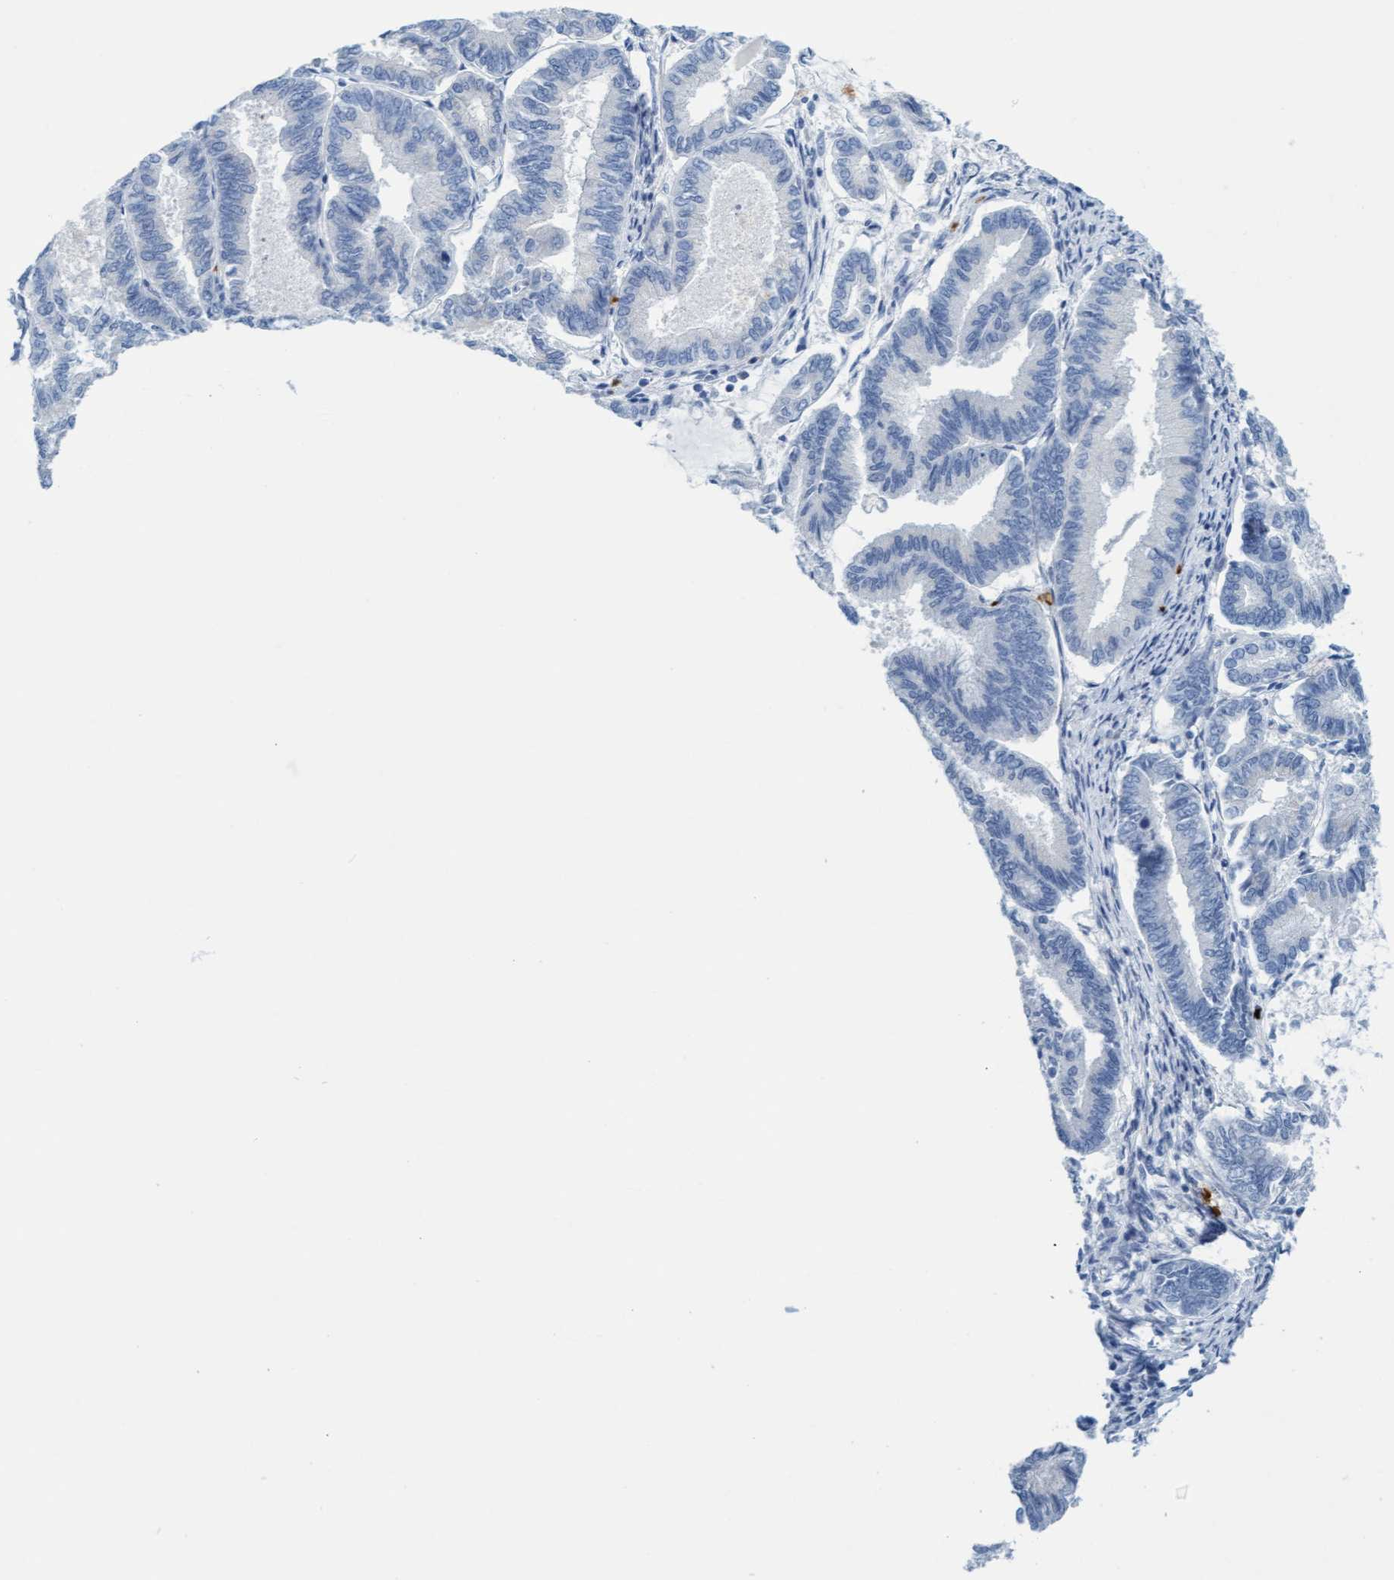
{"staining": {"intensity": "negative", "quantity": "none", "location": "none"}, "tissue": "endometrial cancer", "cell_type": "Tumor cells", "image_type": "cancer", "snomed": [{"axis": "morphology", "description": "Adenocarcinoma, NOS"}, {"axis": "topography", "description": "Endometrium"}], "caption": "Endometrial adenocarcinoma stained for a protein using immunohistochemistry (IHC) displays no expression tumor cells.", "gene": "P2RX5", "patient": {"sex": "female", "age": 86}}